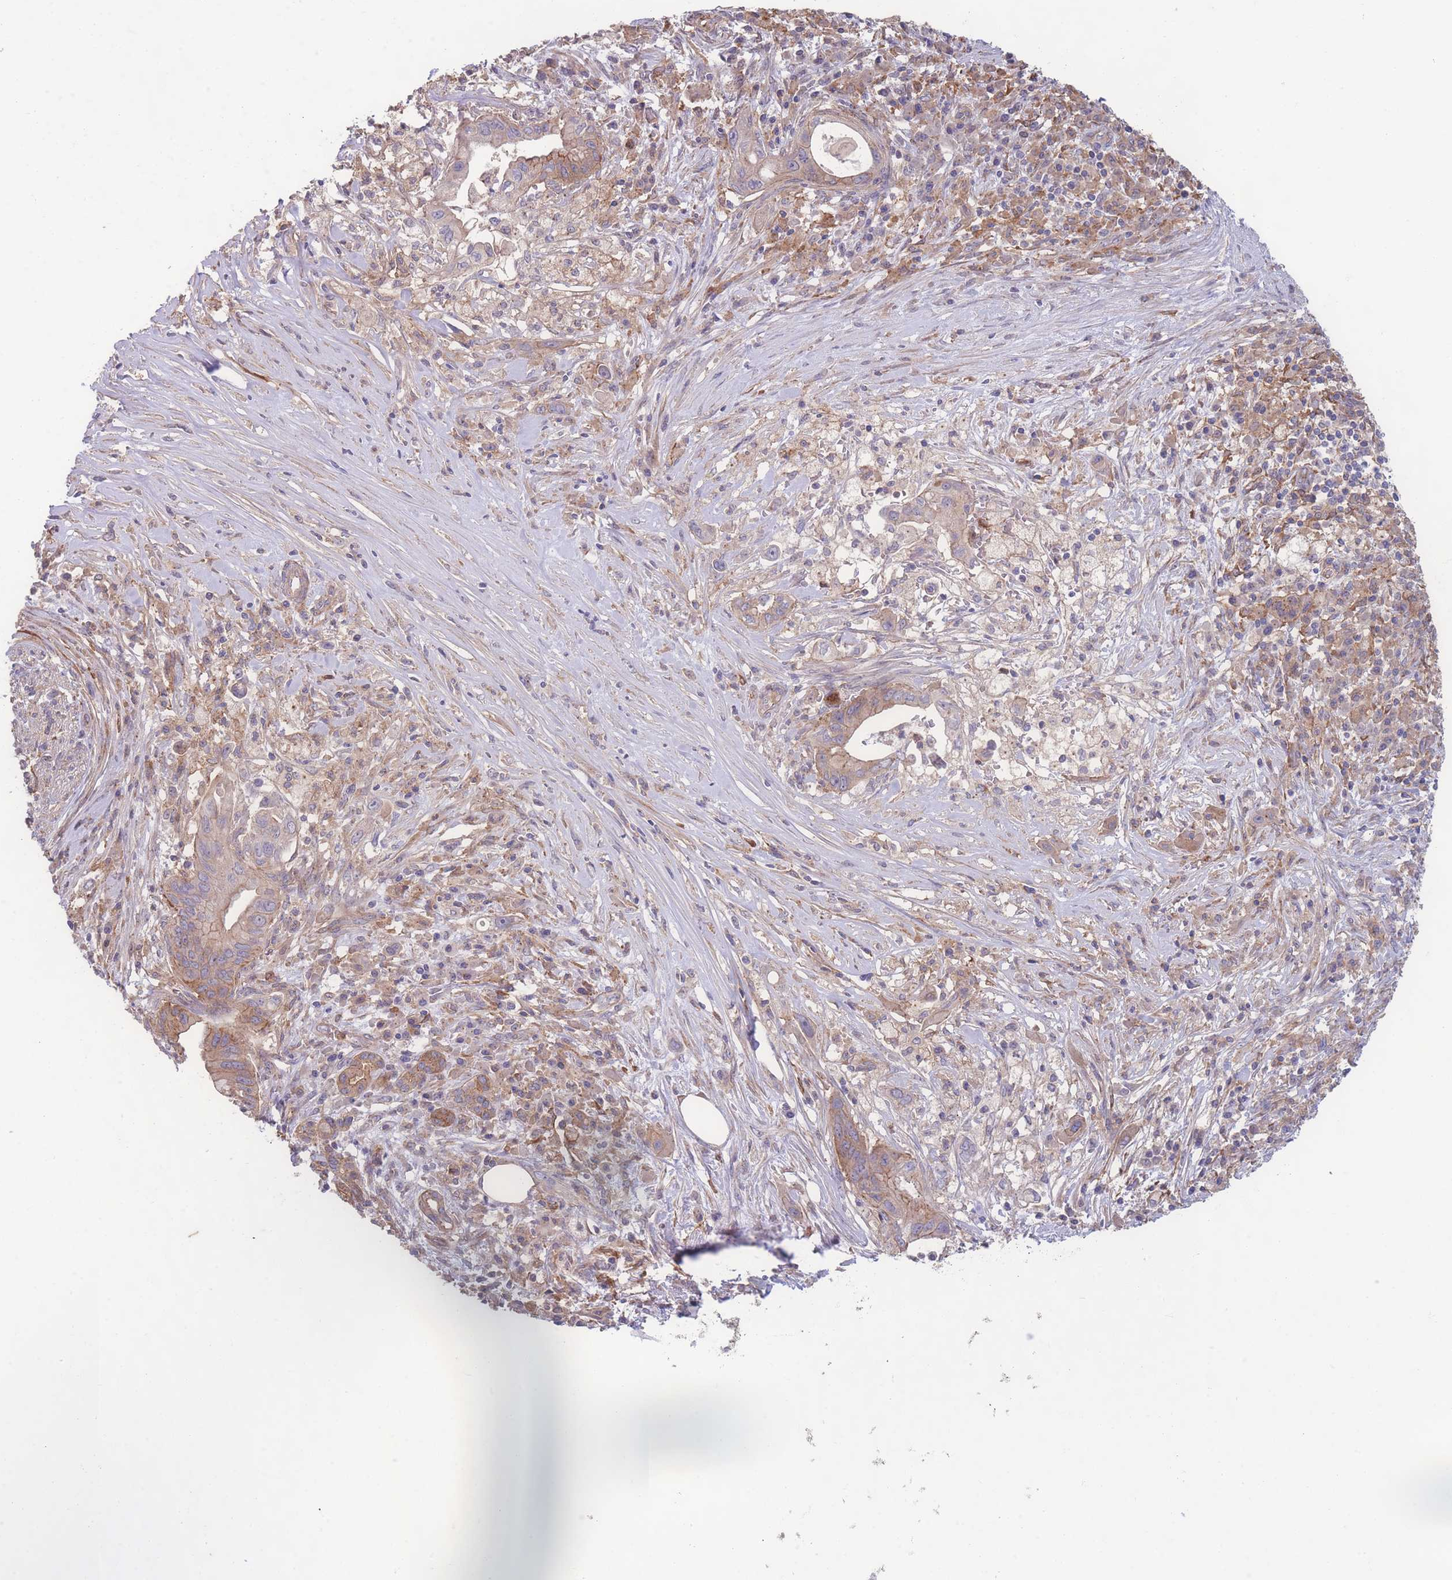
{"staining": {"intensity": "moderate", "quantity": "<25%", "location": "cytoplasmic/membranous"}, "tissue": "pancreatic cancer", "cell_type": "Tumor cells", "image_type": "cancer", "snomed": [{"axis": "morphology", "description": "Adenocarcinoma, NOS"}, {"axis": "topography", "description": "Pancreas"}], "caption": "Immunohistochemical staining of adenocarcinoma (pancreatic) exhibits low levels of moderate cytoplasmic/membranous positivity in approximately <25% of tumor cells. (Brightfield microscopy of DAB IHC at high magnification).", "gene": "STEAP3", "patient": {"sex": "female", "age": 73}}